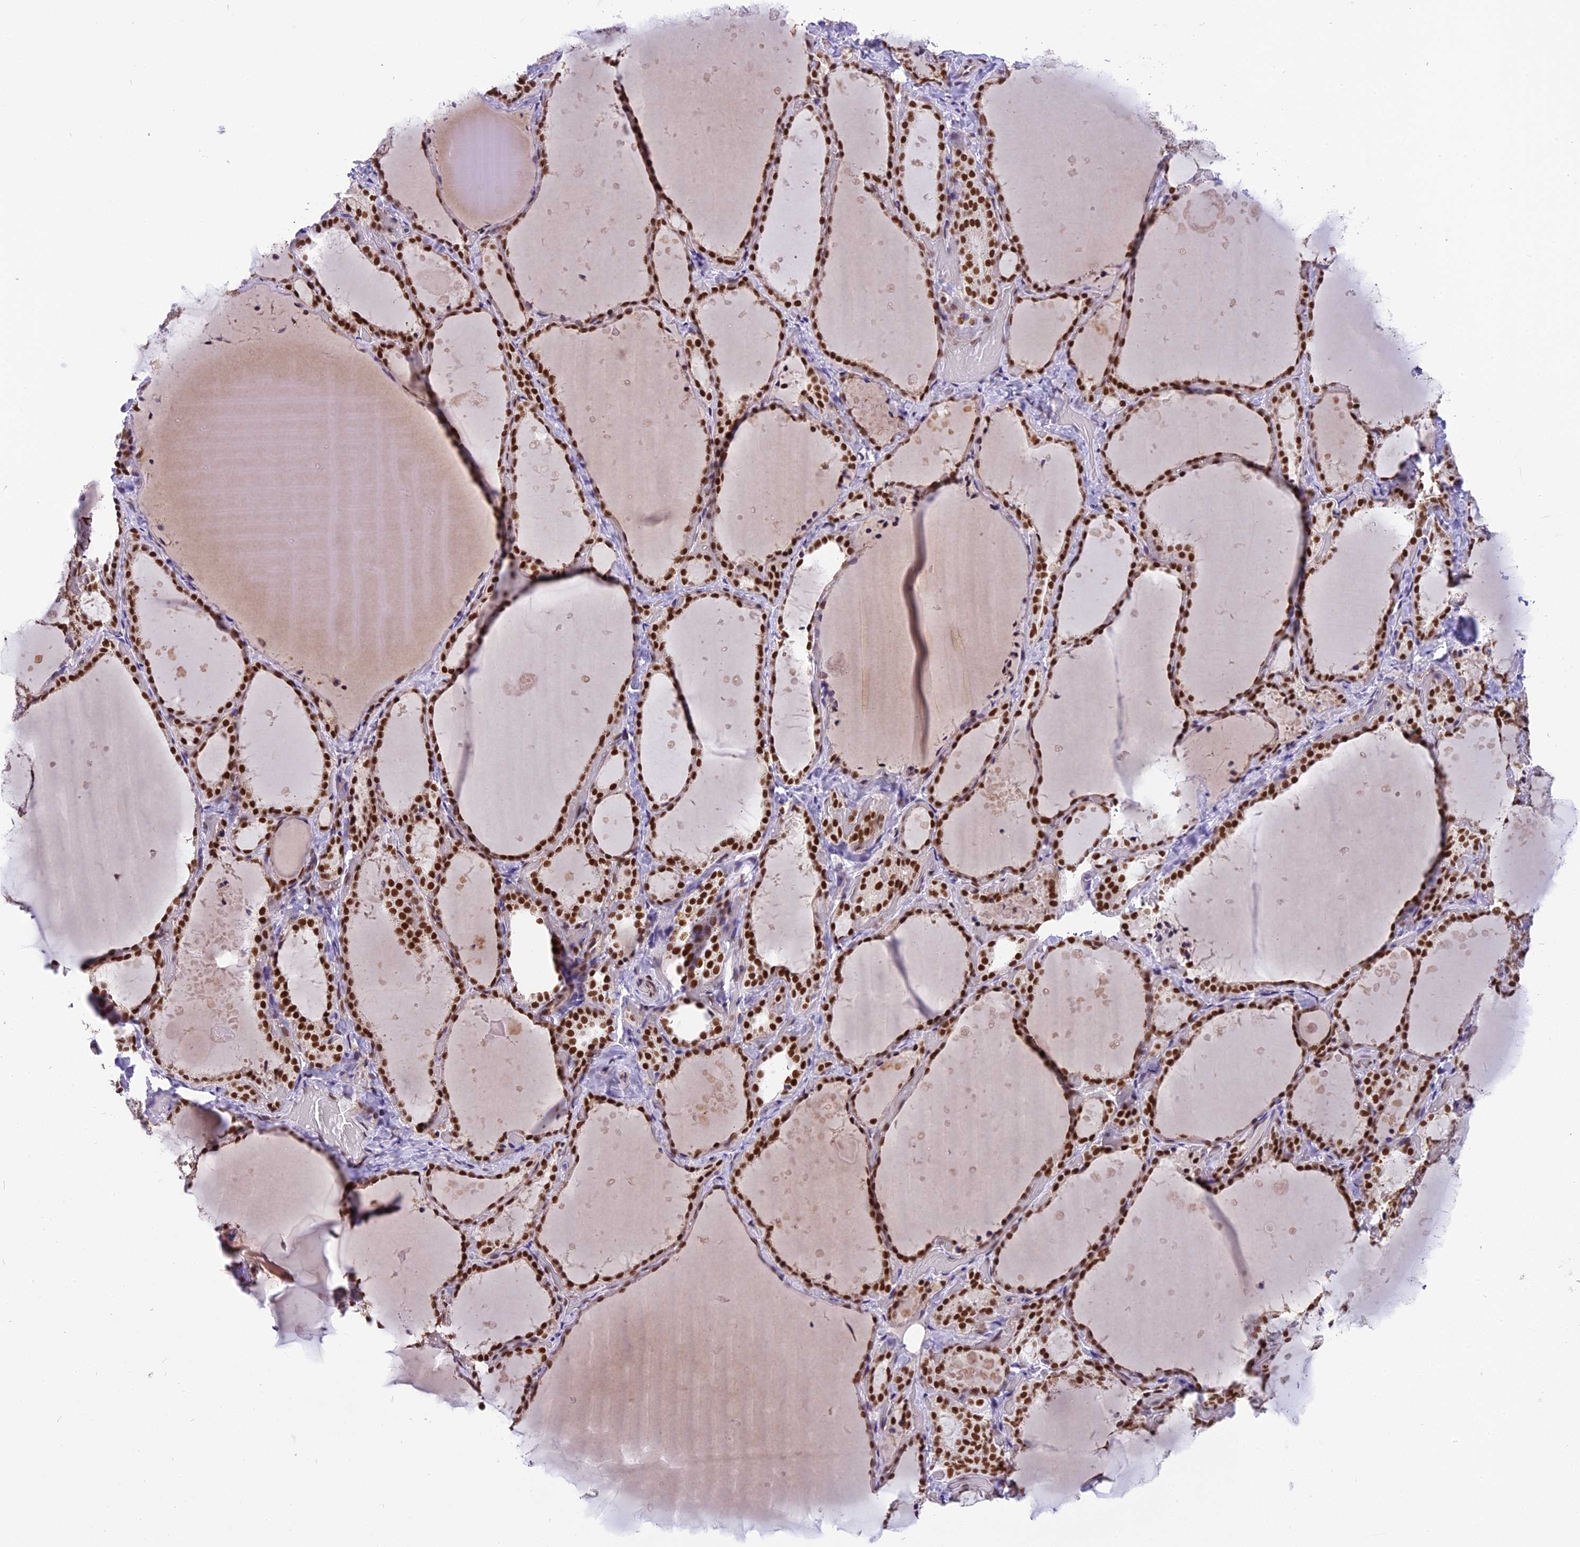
{"staining": {"intensity": "strong", "quantity": ">75%", "location": "nuclear"}, "tissue": "thyroid gland", "cell_type": "Glandular cells", "image_type": "normal", "snomed": [{"axis": "morphology", "description": "Normal tissue, NOS"}, {"axis": "topography", "description": "Thyroid gland"}], "caption": "This is a micrograph of immunohistochemistry staining of unremarkable thyroid gland, which shows strong expression in the nuclear of glandular cells.", "gene": "IRF2BP1", "patient": {"sex": "female", "age": 44}}